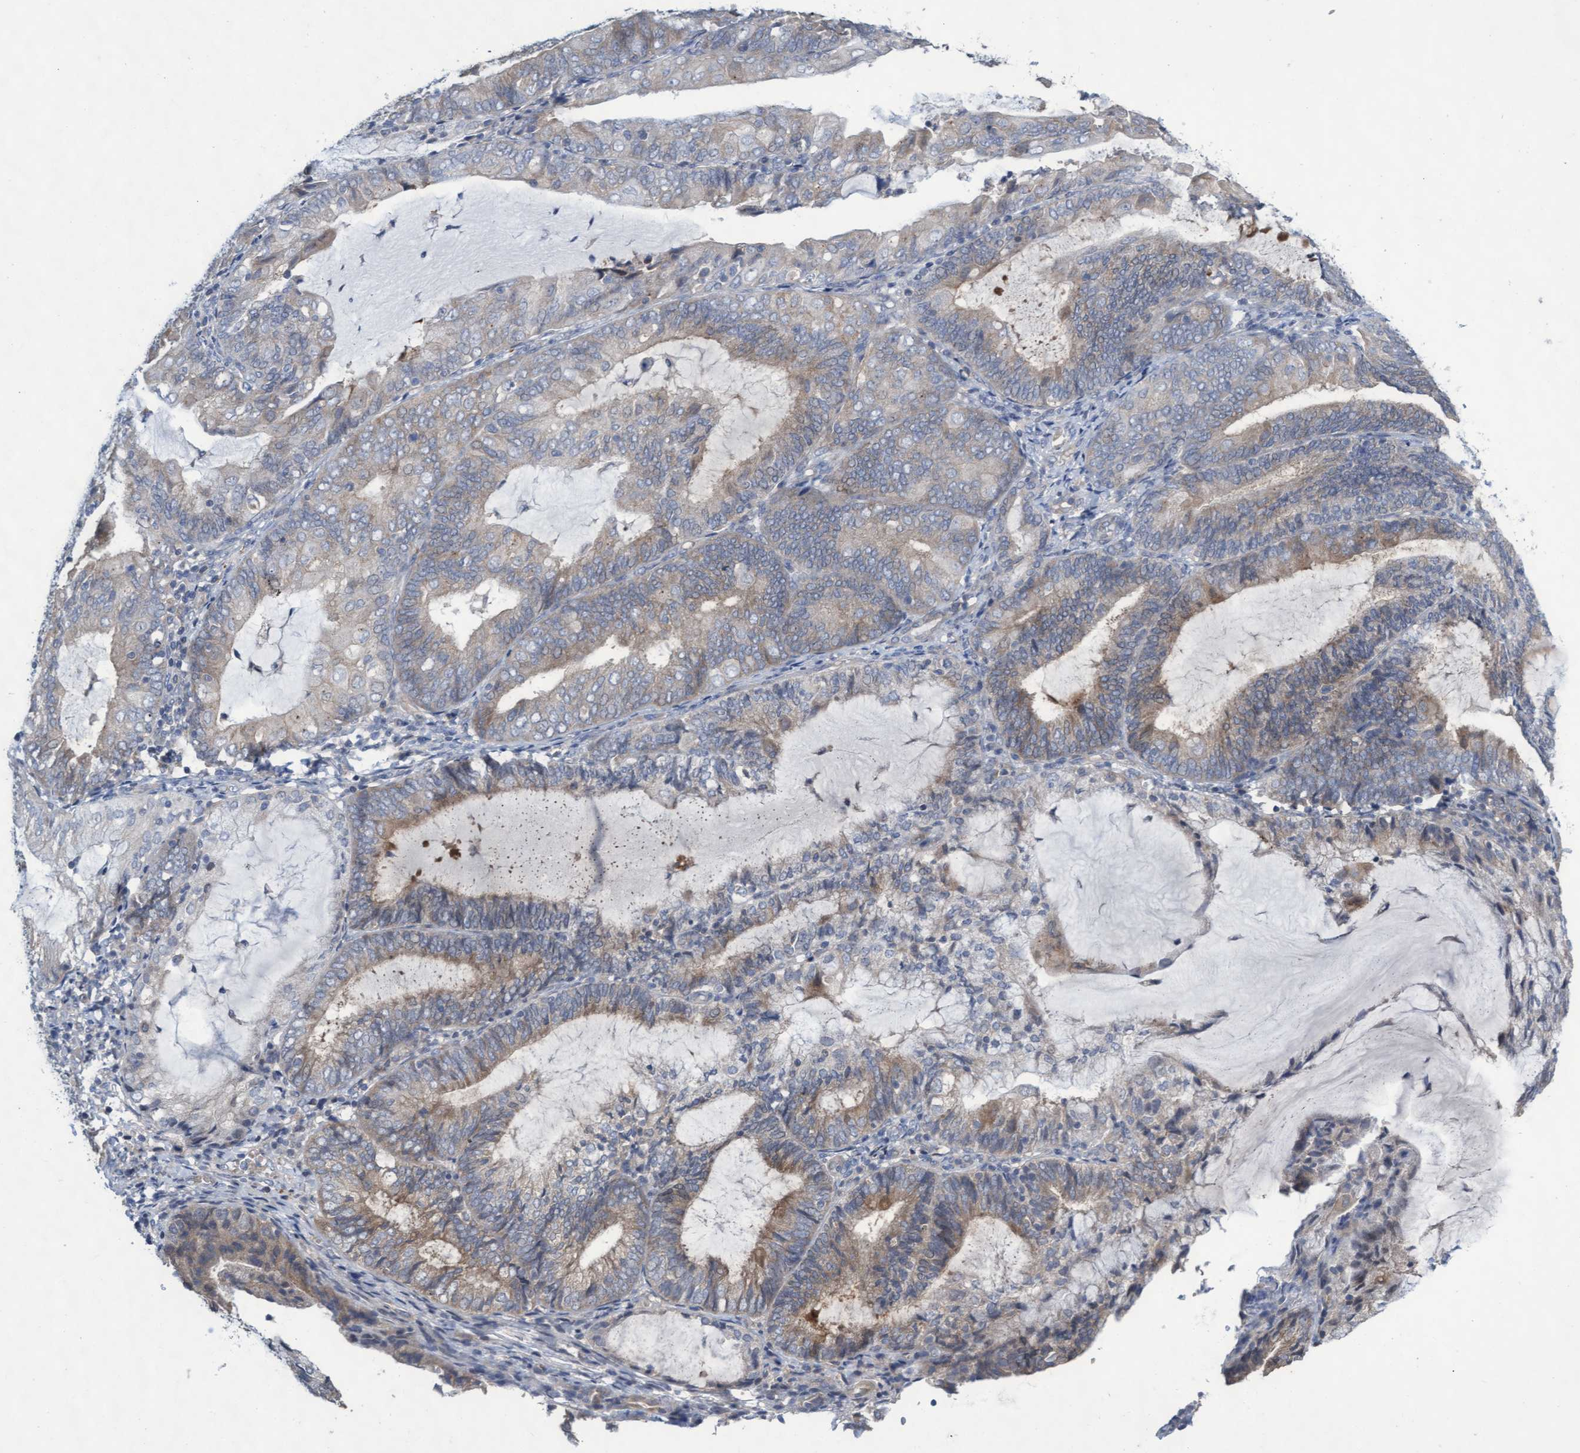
{"staining": {"intensity": "weak", "quantity": "<25%", "location": "cytoplasmic/membranous"}, "tissue": "endometrial cancer", "cell_type": "Tumor cells", "image_type": "cancer", "snomed": [{"axis": "morphology", "description": "Adenocarcinoma, NOS"}, {"axis": "topography", "description": "Endometrium"}], "caption": "Immunohistochemistry (IHC) histopathology image of endometrial cancer stained for a protein (brown), which displays no positivity in tumor cells.", "gene": "ABCF2", "patient": {"sex": "female", "age": 81}}